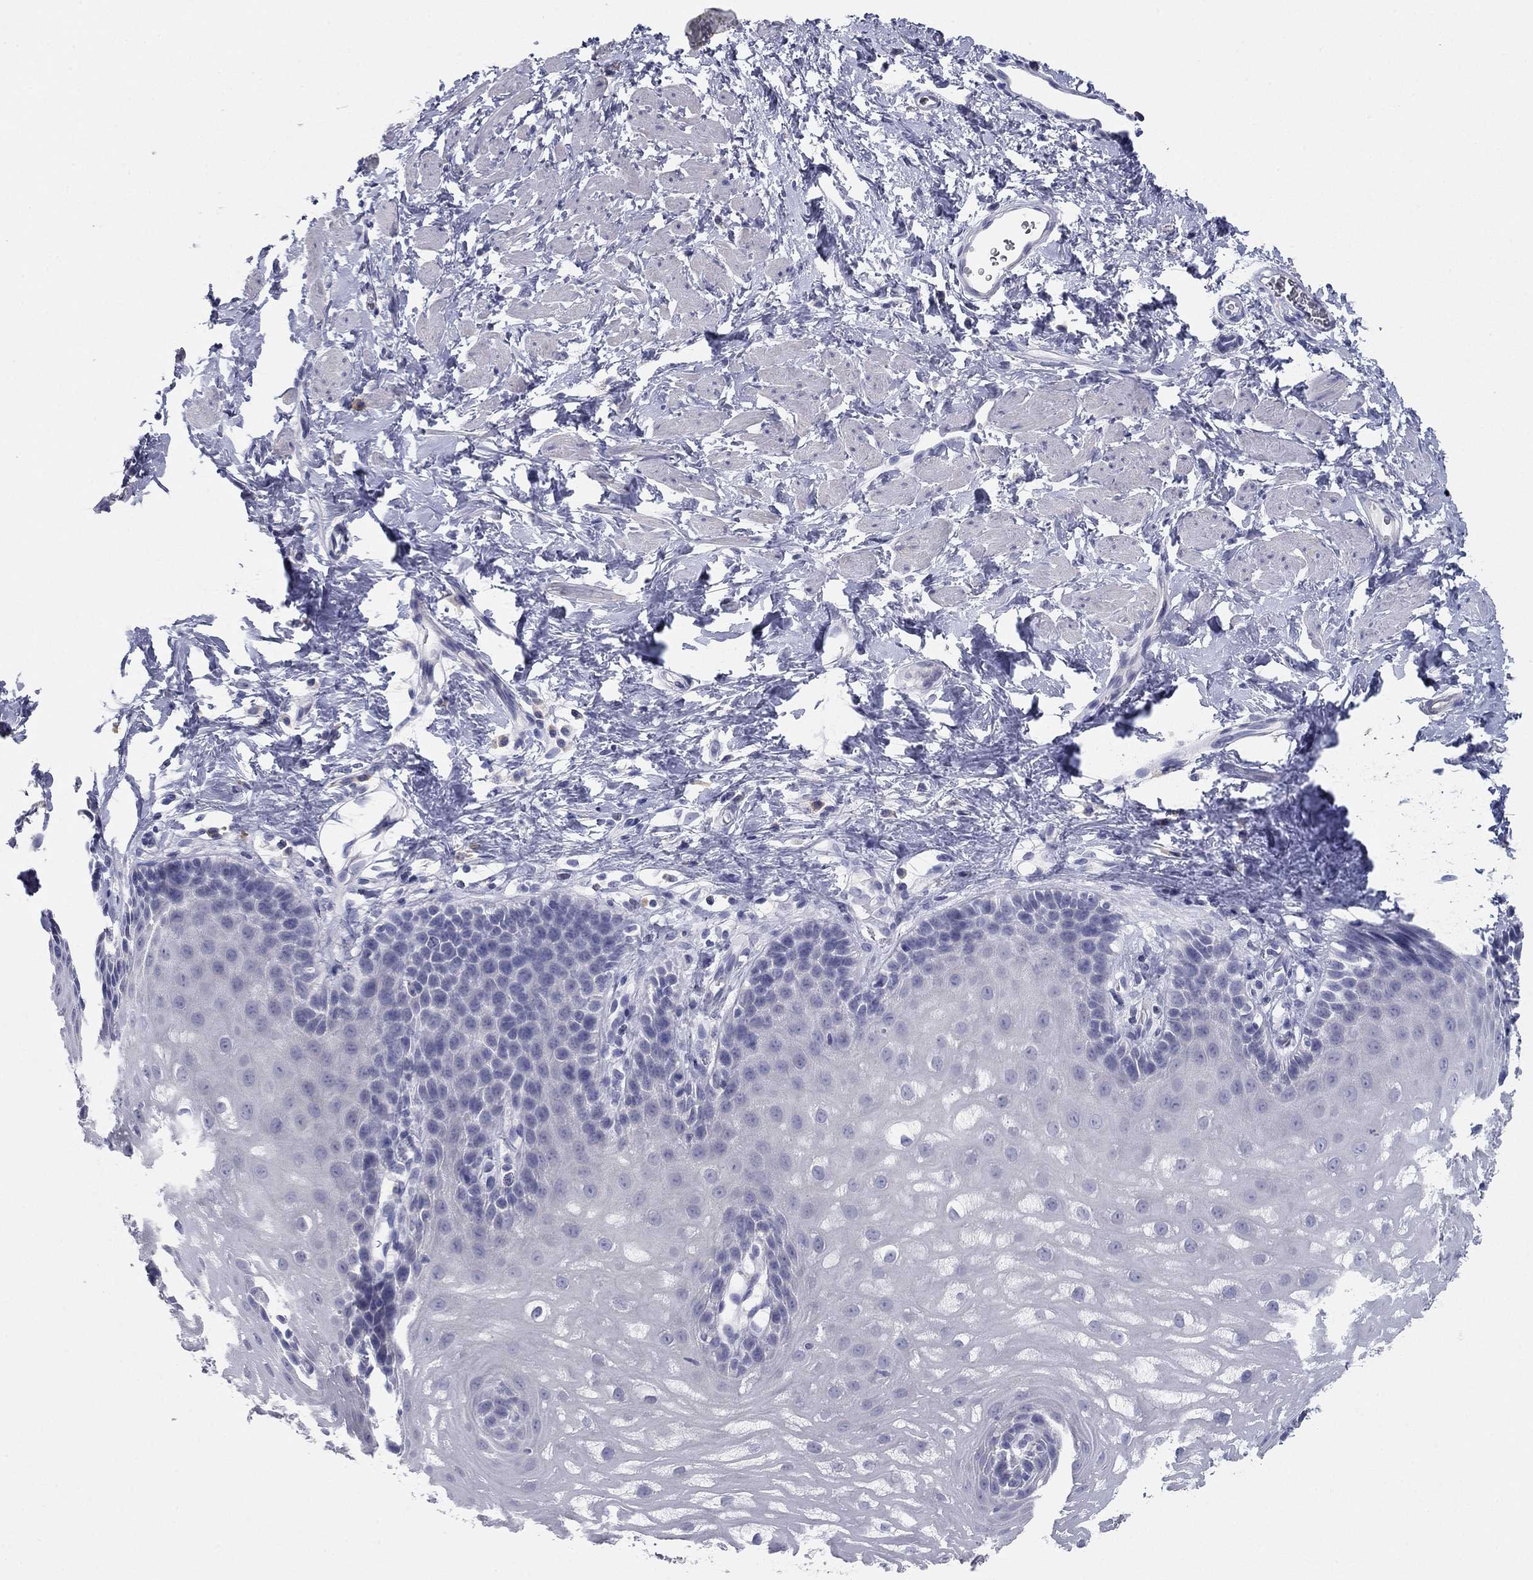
{"staining": {"intensity": "negative", "quantity": "none", "location": "none"}, "tissue": "esophagus", "cell_type": "Squamous epithelial cells", "image_type": "normal", "snomed": [{"axis": "morphology", "description": "Normal tissue, NOS"}, {"axis": "topography", "description": "Esophagus"}], "caption": "High power microscopy micrograph of an immunohistochemistry (IHC) micrograph of benign esophagus, revealing no significant expression in squamous epithelial cells. Nuclei are stained in blue.", "gene": "GRK7", "patient": {"sex": "male", "age": 64}}